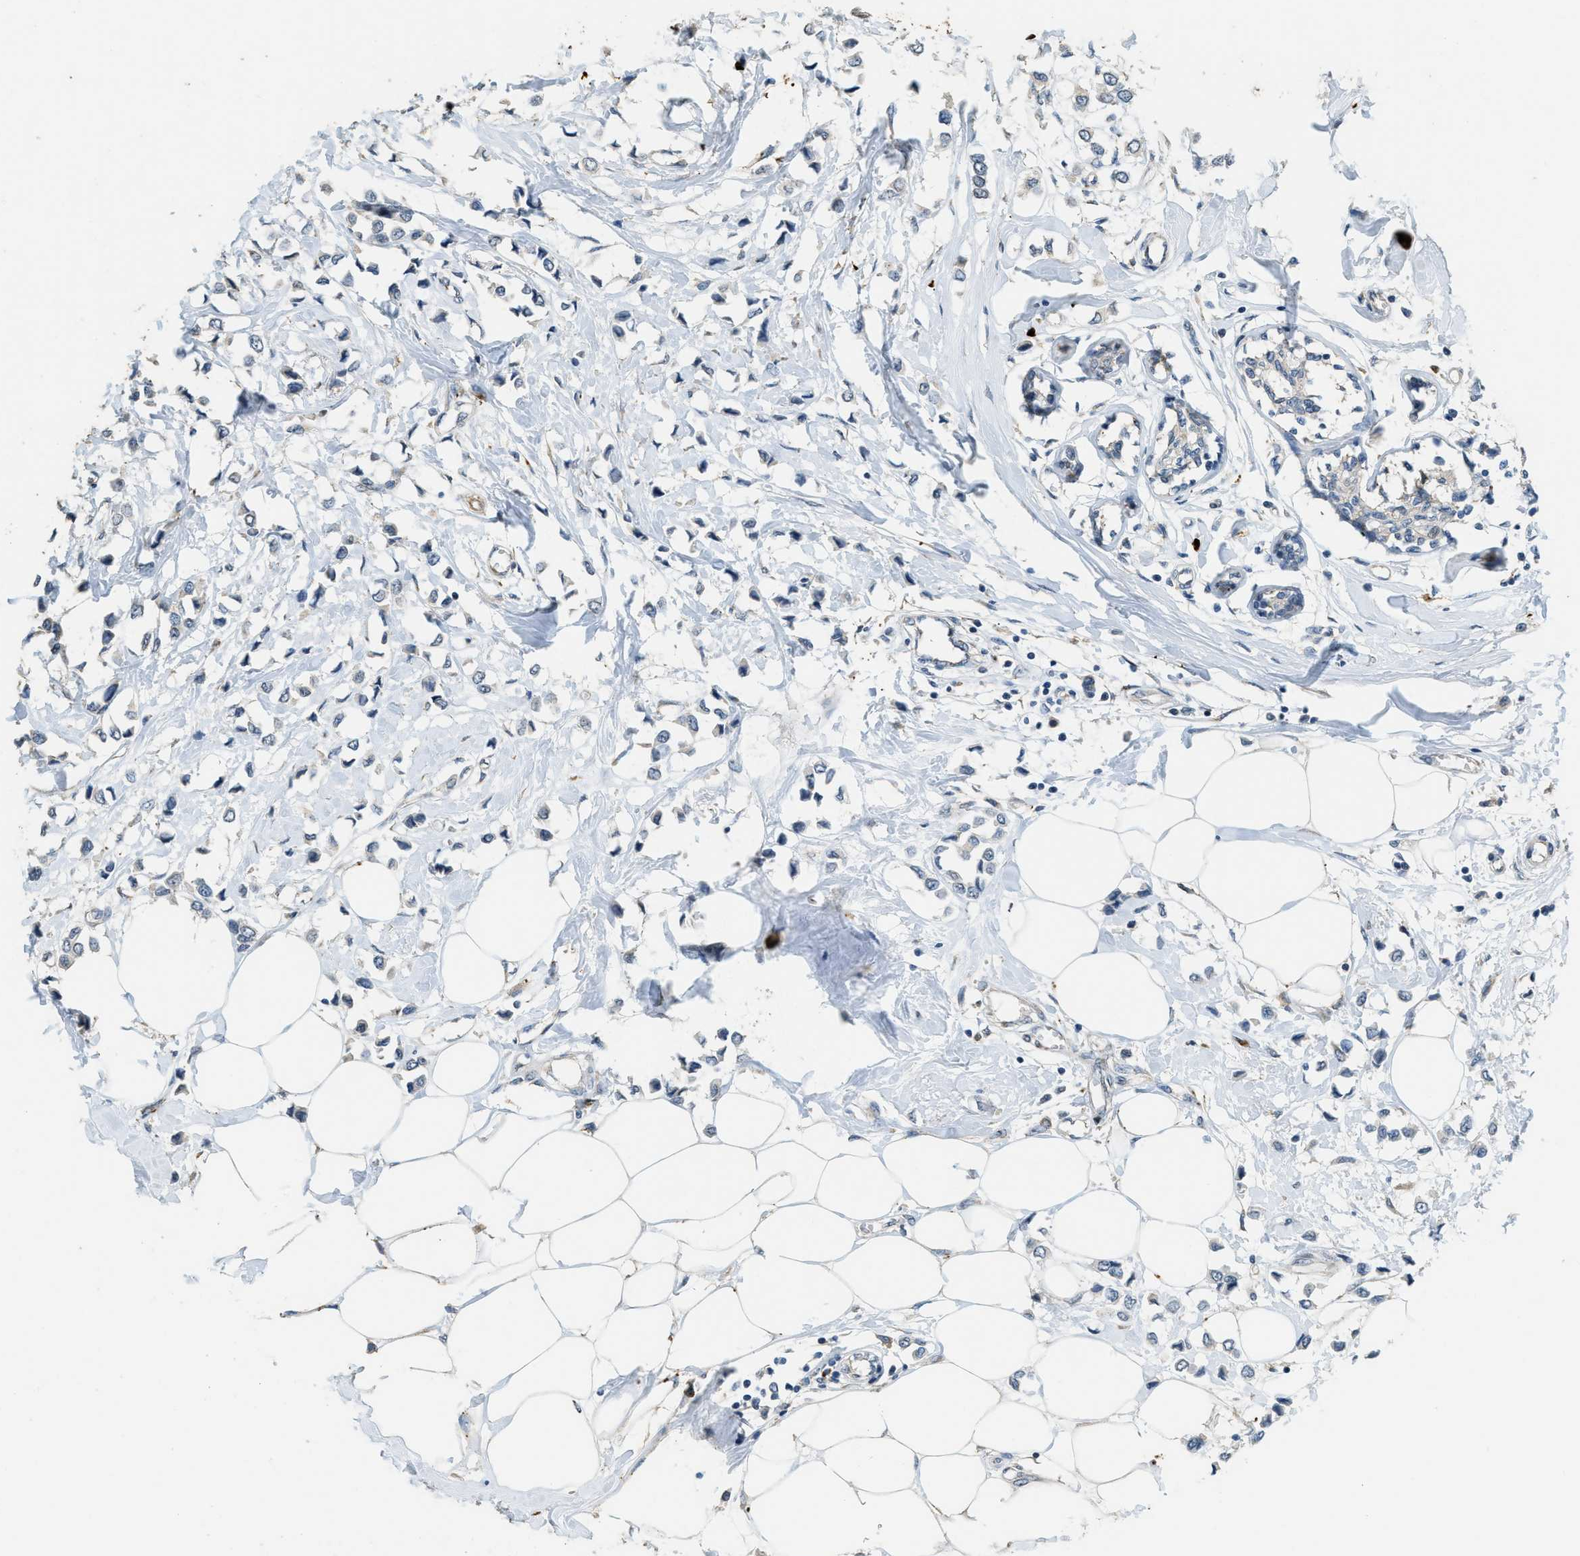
{"staining": {"intensity": "negative", "quantity": "none", "location": "none"}, "tissue": "breast cancer", "cell_type": "Tumor cells", "image_type": "cancer", "snomed": [{"axis": "morphology", "description": "Lobular carcinoma"}, {"axis": "topography", "description": "Breast"}], "caption": "Immunohistochemistry (IHC) photomicrograph of neoplastic tissue: human lobular carcinoma (breast) stained with DAB exhibits no significant protein expression in tumor cells. Brightfield microscopy of IHC stained with DAB (3,3'-diaminobenzidine) (brown) and hematoxylin (blue), captured at high magnification.", "gene": "HERC2", "patient": {"sex": "female", "age": 51}}